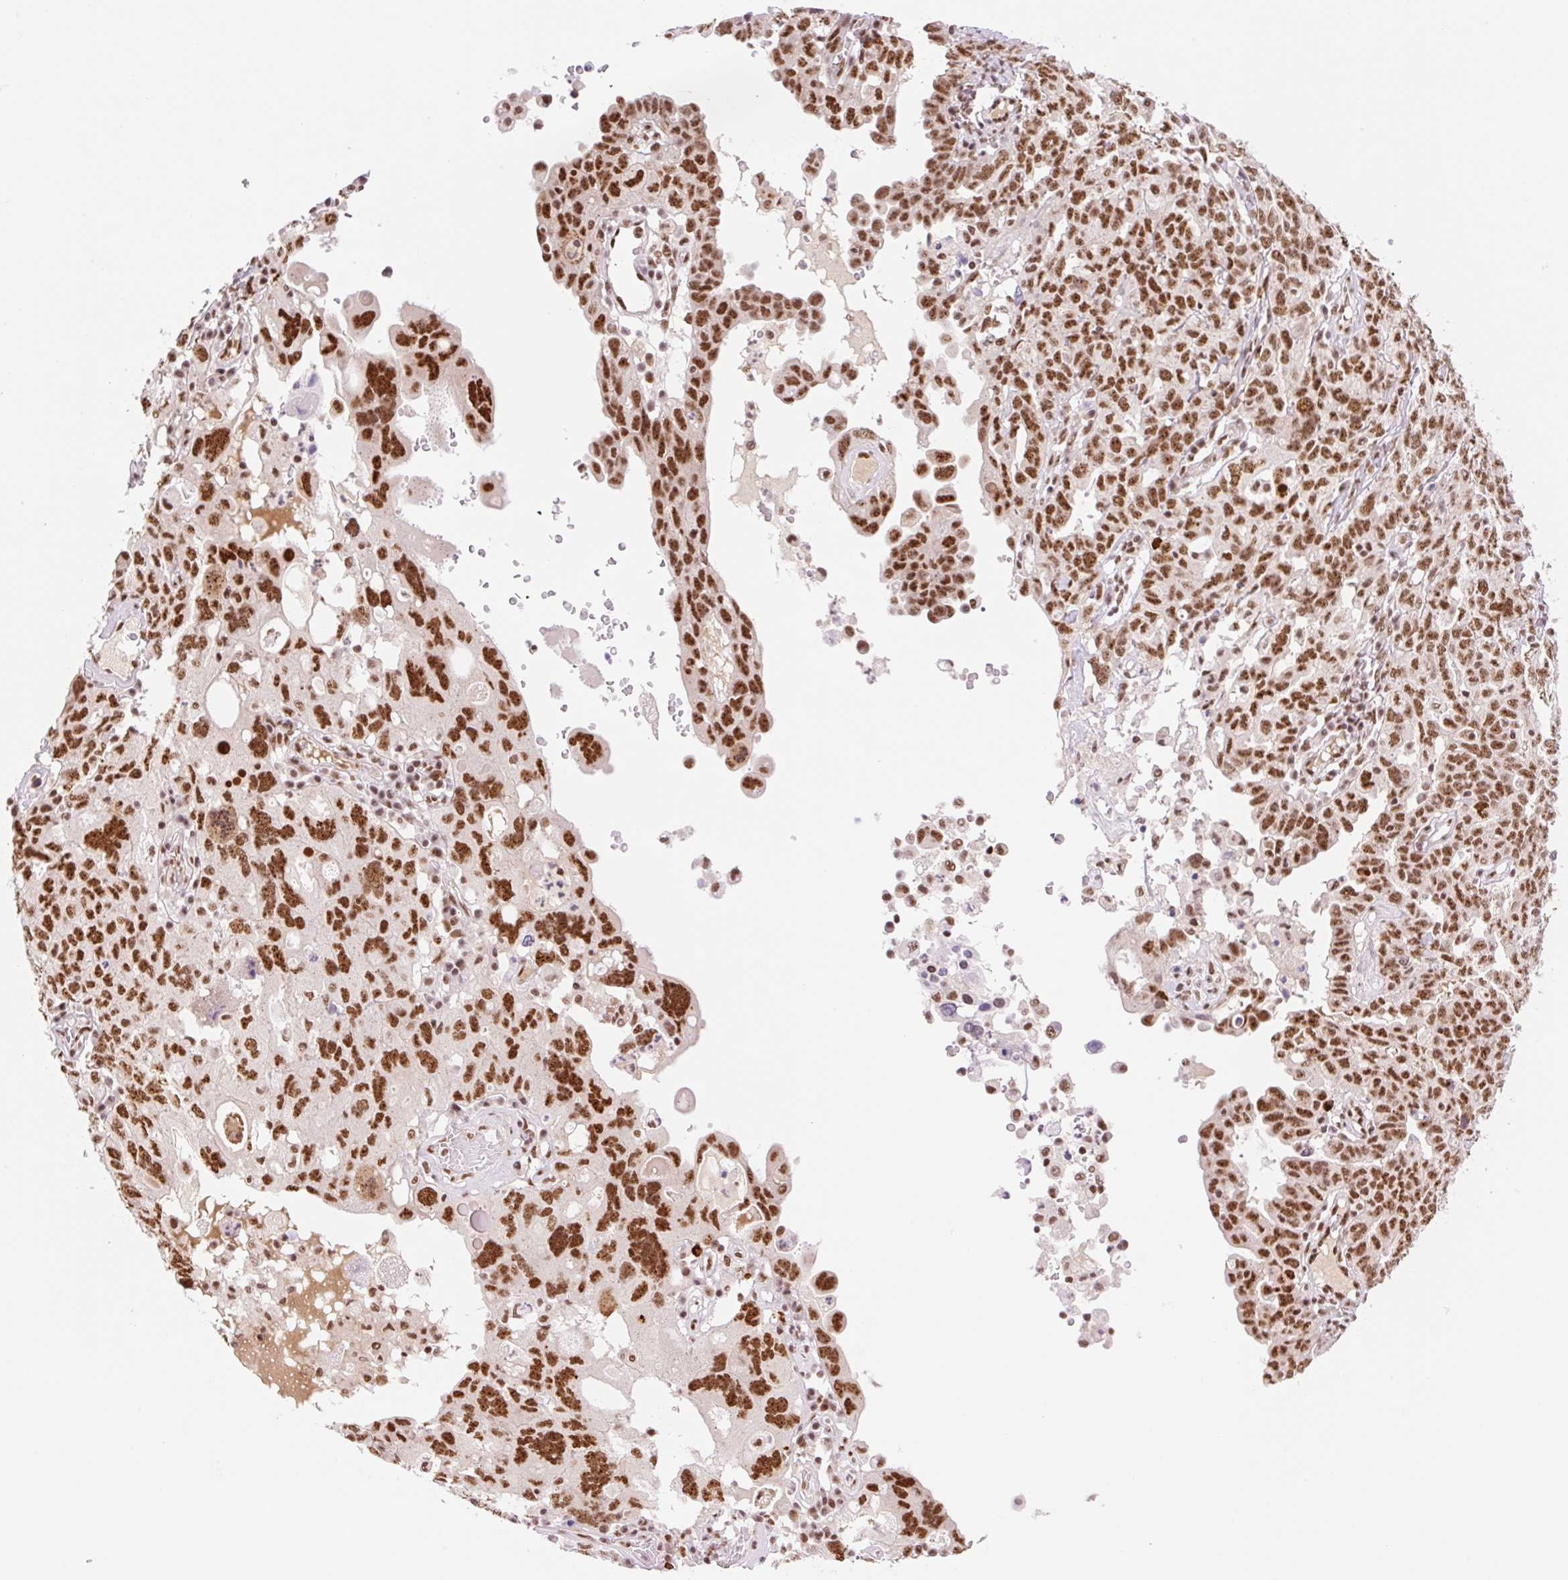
{"staining": {"intensity": "strong", "quantity": ">75%", "location": "nuclear"}, "tissue": "ovarian cancer", "cell_type": "Tumor cells", "image_type": "cancer", "snomed": [{"axis": "morphology", "description": "Carcinoma, endometroid"}, {"axis": "topography", "description": "Ovary"}], "caption": "Immunohistochemistry staining of endometroid carcinoma (ovarian), which shows high levels of strong nuclear staining in about >75% of tumor cells indicating strong nuclear protein staining. The staining was performed using DAB (brown) for protein detection and nuclei were counterstained in hematoxylin (blue).", "gene": "PRDM11", "patient": {"sex": "female", "age": 62}}